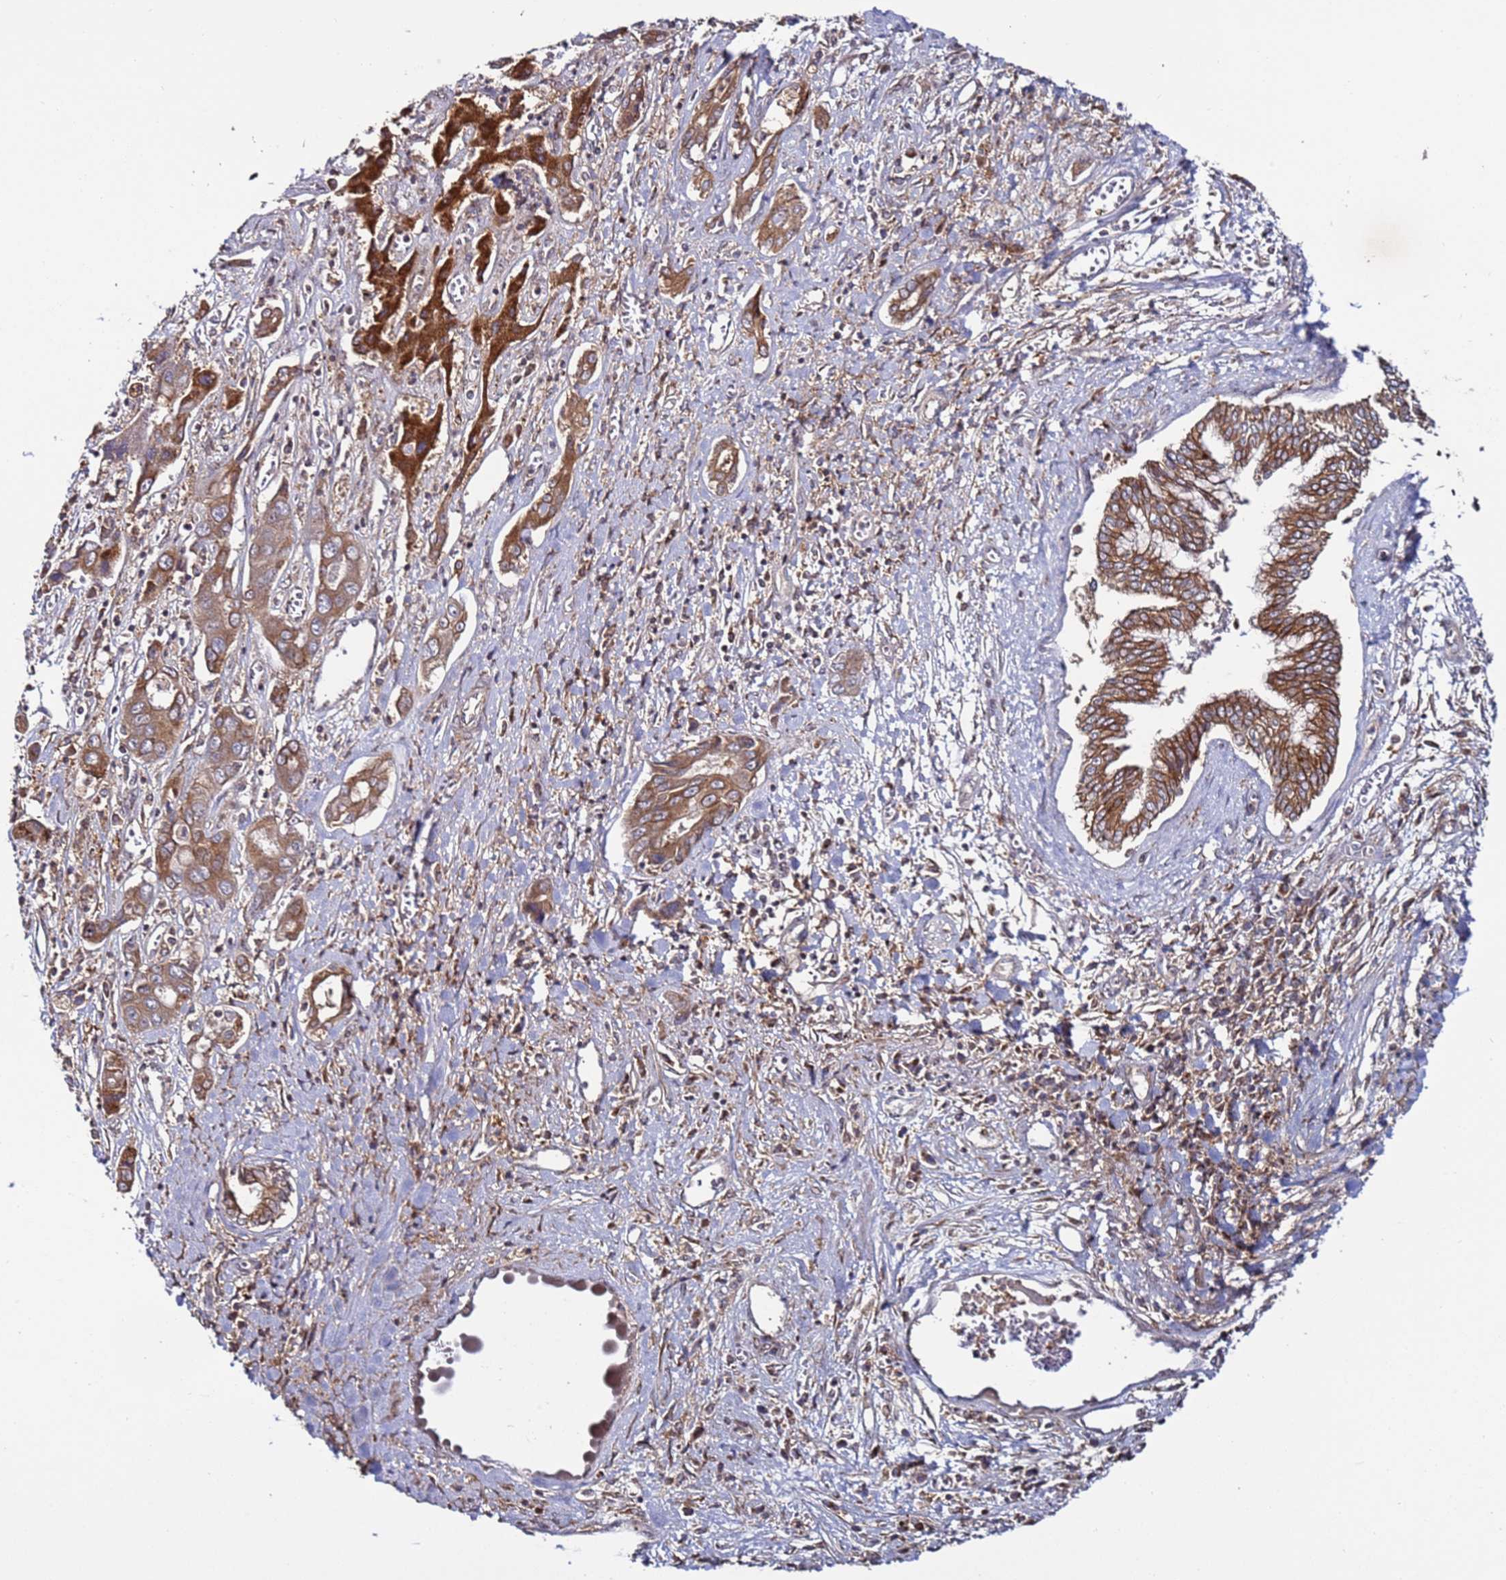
{"staining": {"intensity": "moderate", "quantity": ">75%", "location": "cytoplasmic/membranous"}, "tissue": "liver cancer", "cell_type": "Tumor cells", "image_type": "cancer", "snomed": [{"axis": "morphology", "description": "Cholangiocarcinoma"}, {"axis": "topography", "description": "Liver"}], "caption": "Immunohistochemical staining of liver cholangiocarcinoma exhibits medium levels of moderate cytoplasmic/membranous expression in approximately >75% of tumor cells.", "gene": "TMEM176B", "patient": {"sex": "male", "age": 67}}